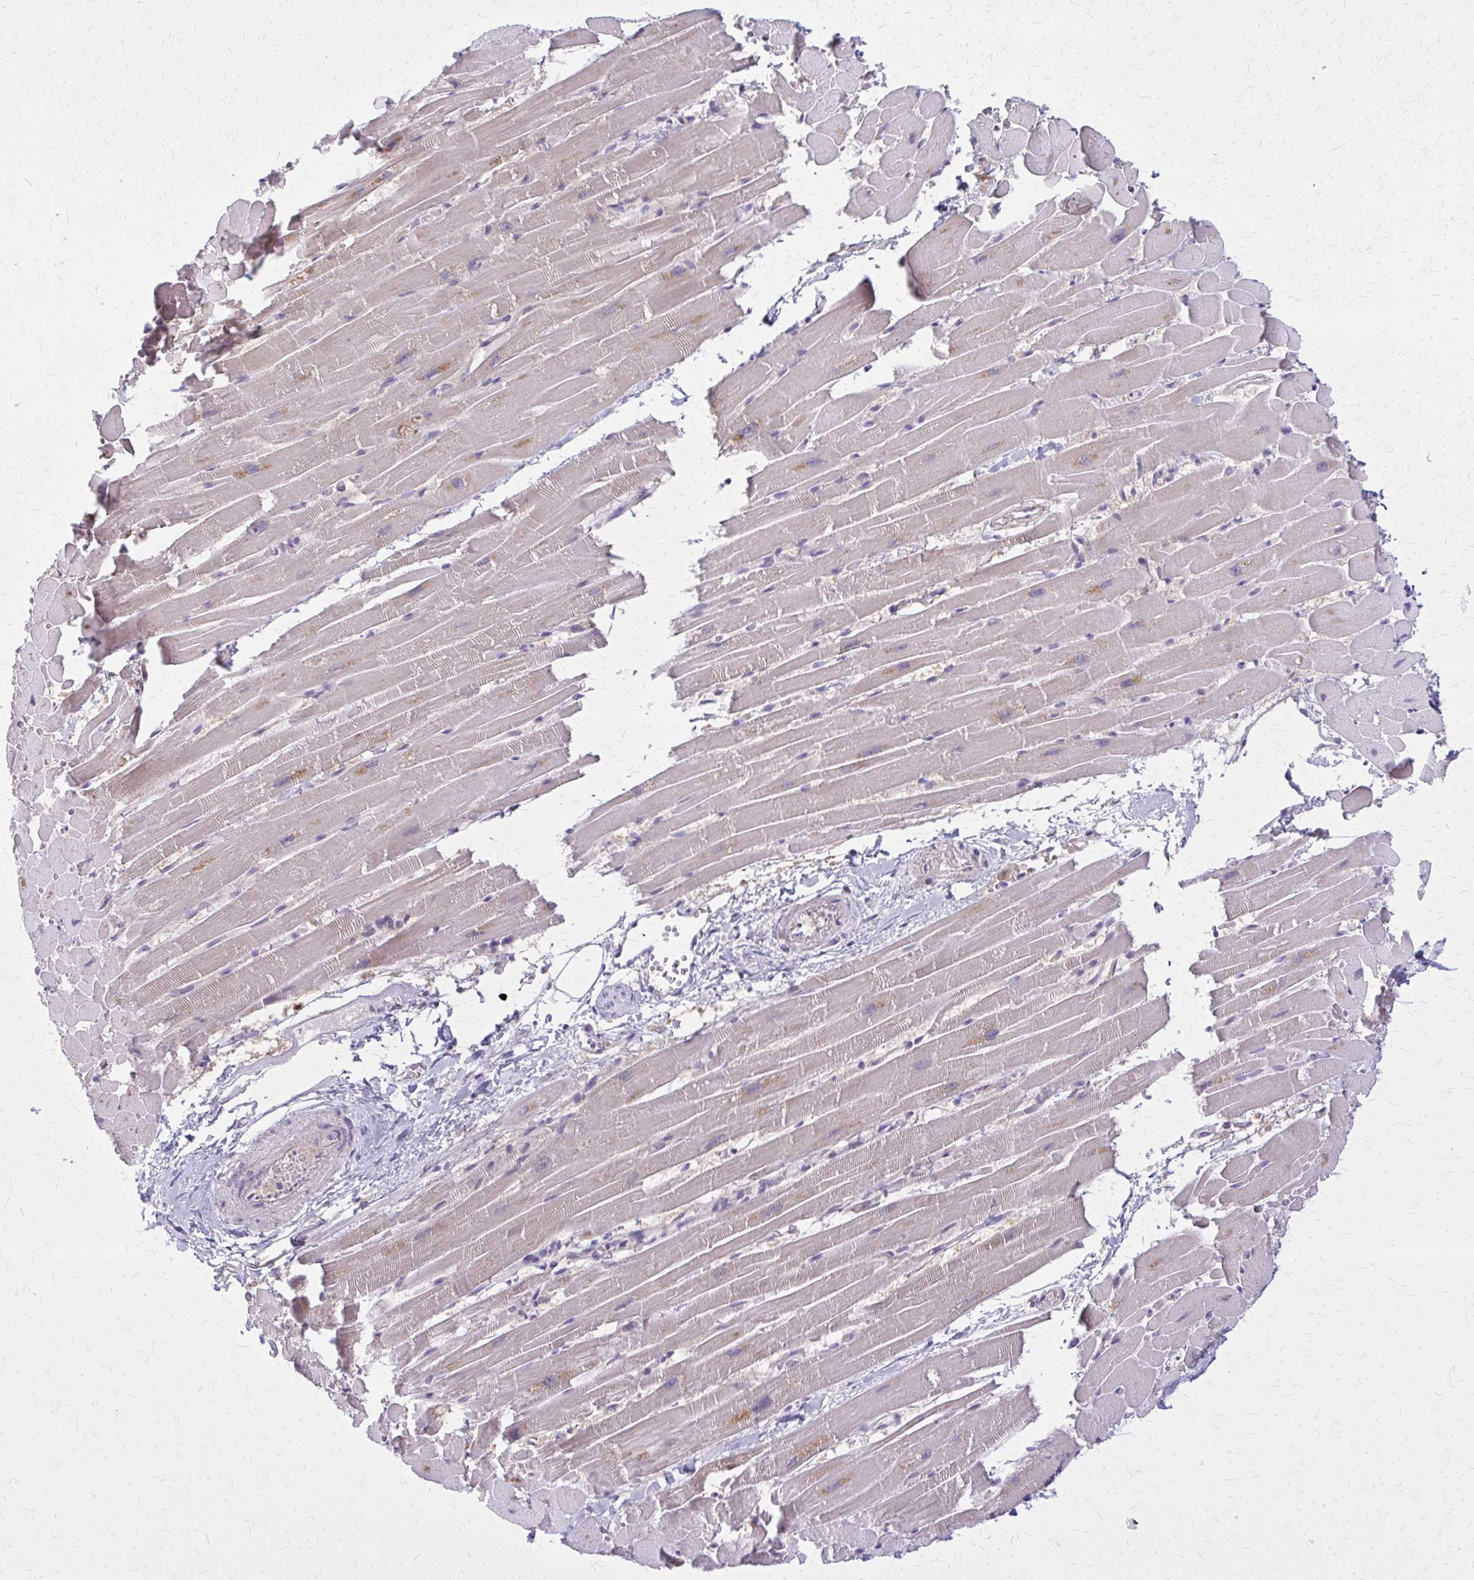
{"staining": {"intensity": "weak", "quantity": "<25%", "location": "cytoplasmic/membranous"}, "tissue": "heart muscle", "cell_type": "Cardiomyocytes", "image_type": "normal", "snomed": [{"axis": "morphology", "description": "Normal tissue, NOS"}, {"axis": "topography", "description": "Heart"}], "caption": "Cardiomyocytes show no significant protein expression in benign heart muscle.", "gene": "GLRX", "patient": {"sex": "male", "age": 37}}